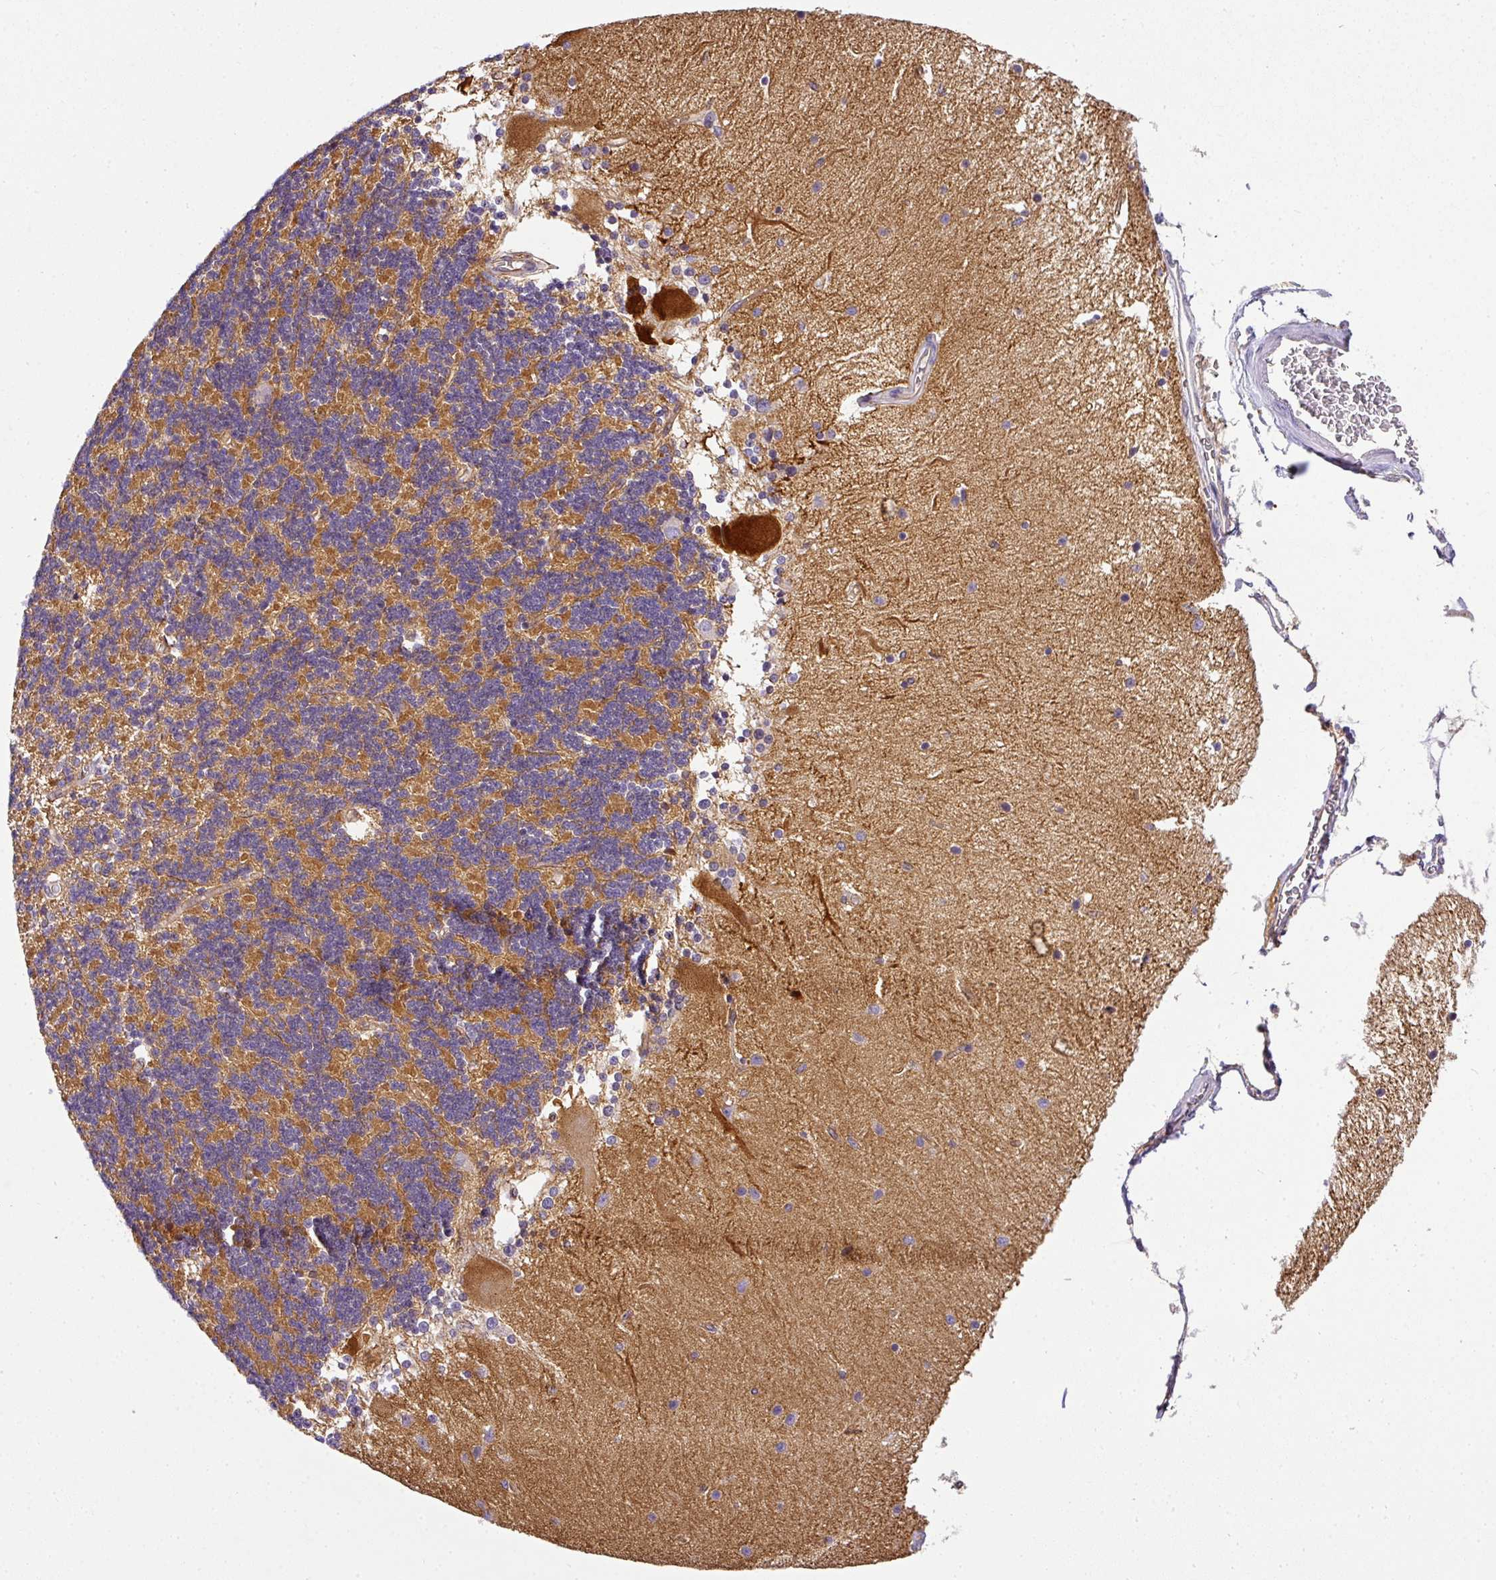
{"staining": {"intensity": "moderate", "quantity": "25%-75%", "location": "cytoplasmic/membranous"}, "tissue": "cerebellum", "cell_type": "Cells in granular layer", "image_type": "normal", "snomed": [{"axis": "morphology", "description": "Normal tissue, NOS"}, {"axis": "topography", "description": "Cerebellum"}], "caption": "Normal cerebellum was stained to show a protein in brown. There is medium levels of moderate cytoplasmic/membranous positivity in about 25%-75% of cells in granular layer. (Brightfield microscopy of DAB IHC at high magnification).", "gene": "OR11H4", "patient": {"sex": "female", "age": 54}}